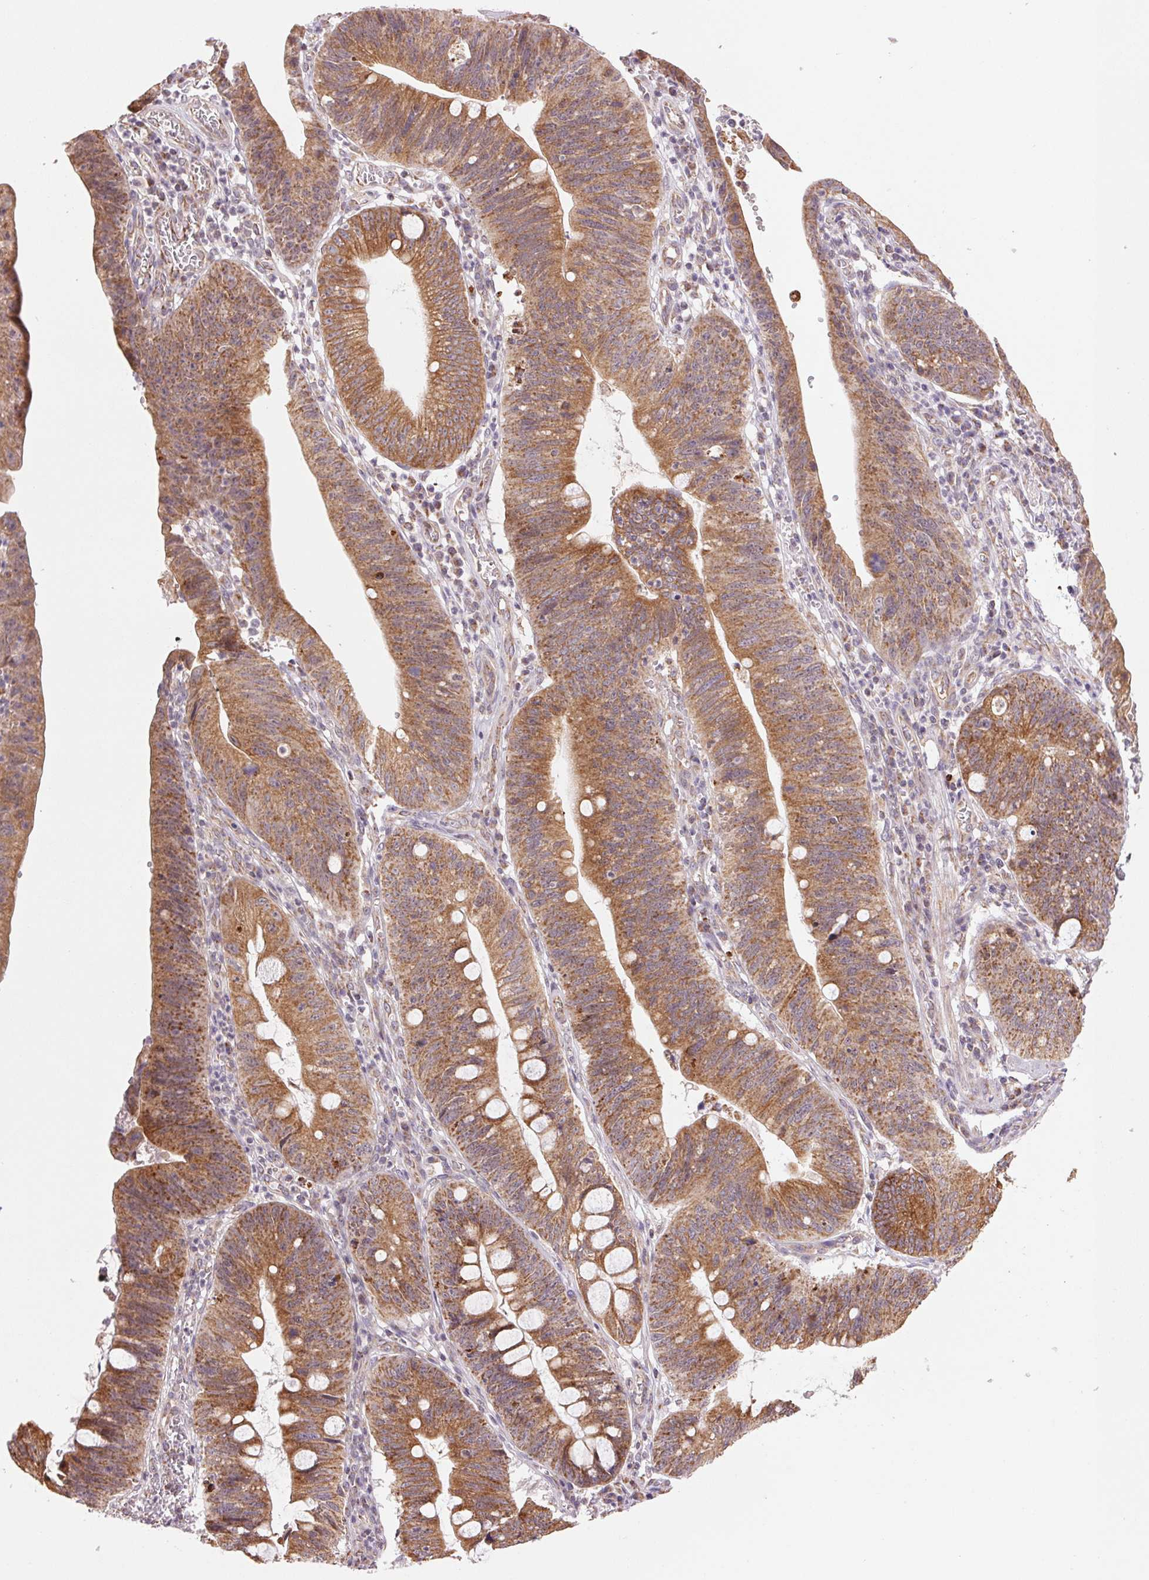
{"staining": {"intensity": "strong", "quantity": ">75%", "location": "cytoplasmic/membranous"}, "tissue": "stomach cancer", "cell_type": "Tumor cells", "image_type": "cancer", "snomed": [{"axis": "morphology", "description": "Adenocarcinoma, NOS"}, {"axis": "topography", "description": "Stomach"}], "caption": "Protein analysis of adenocarcinoma (stomach) tissue demonstrates strong cytoplasmic/membranous staining in about >75% of tumor cells. (IHC, brightfield microscopy, high magnification).", "gene": "MATCAP1", "patient": {"sex": "male", "age": 59}}